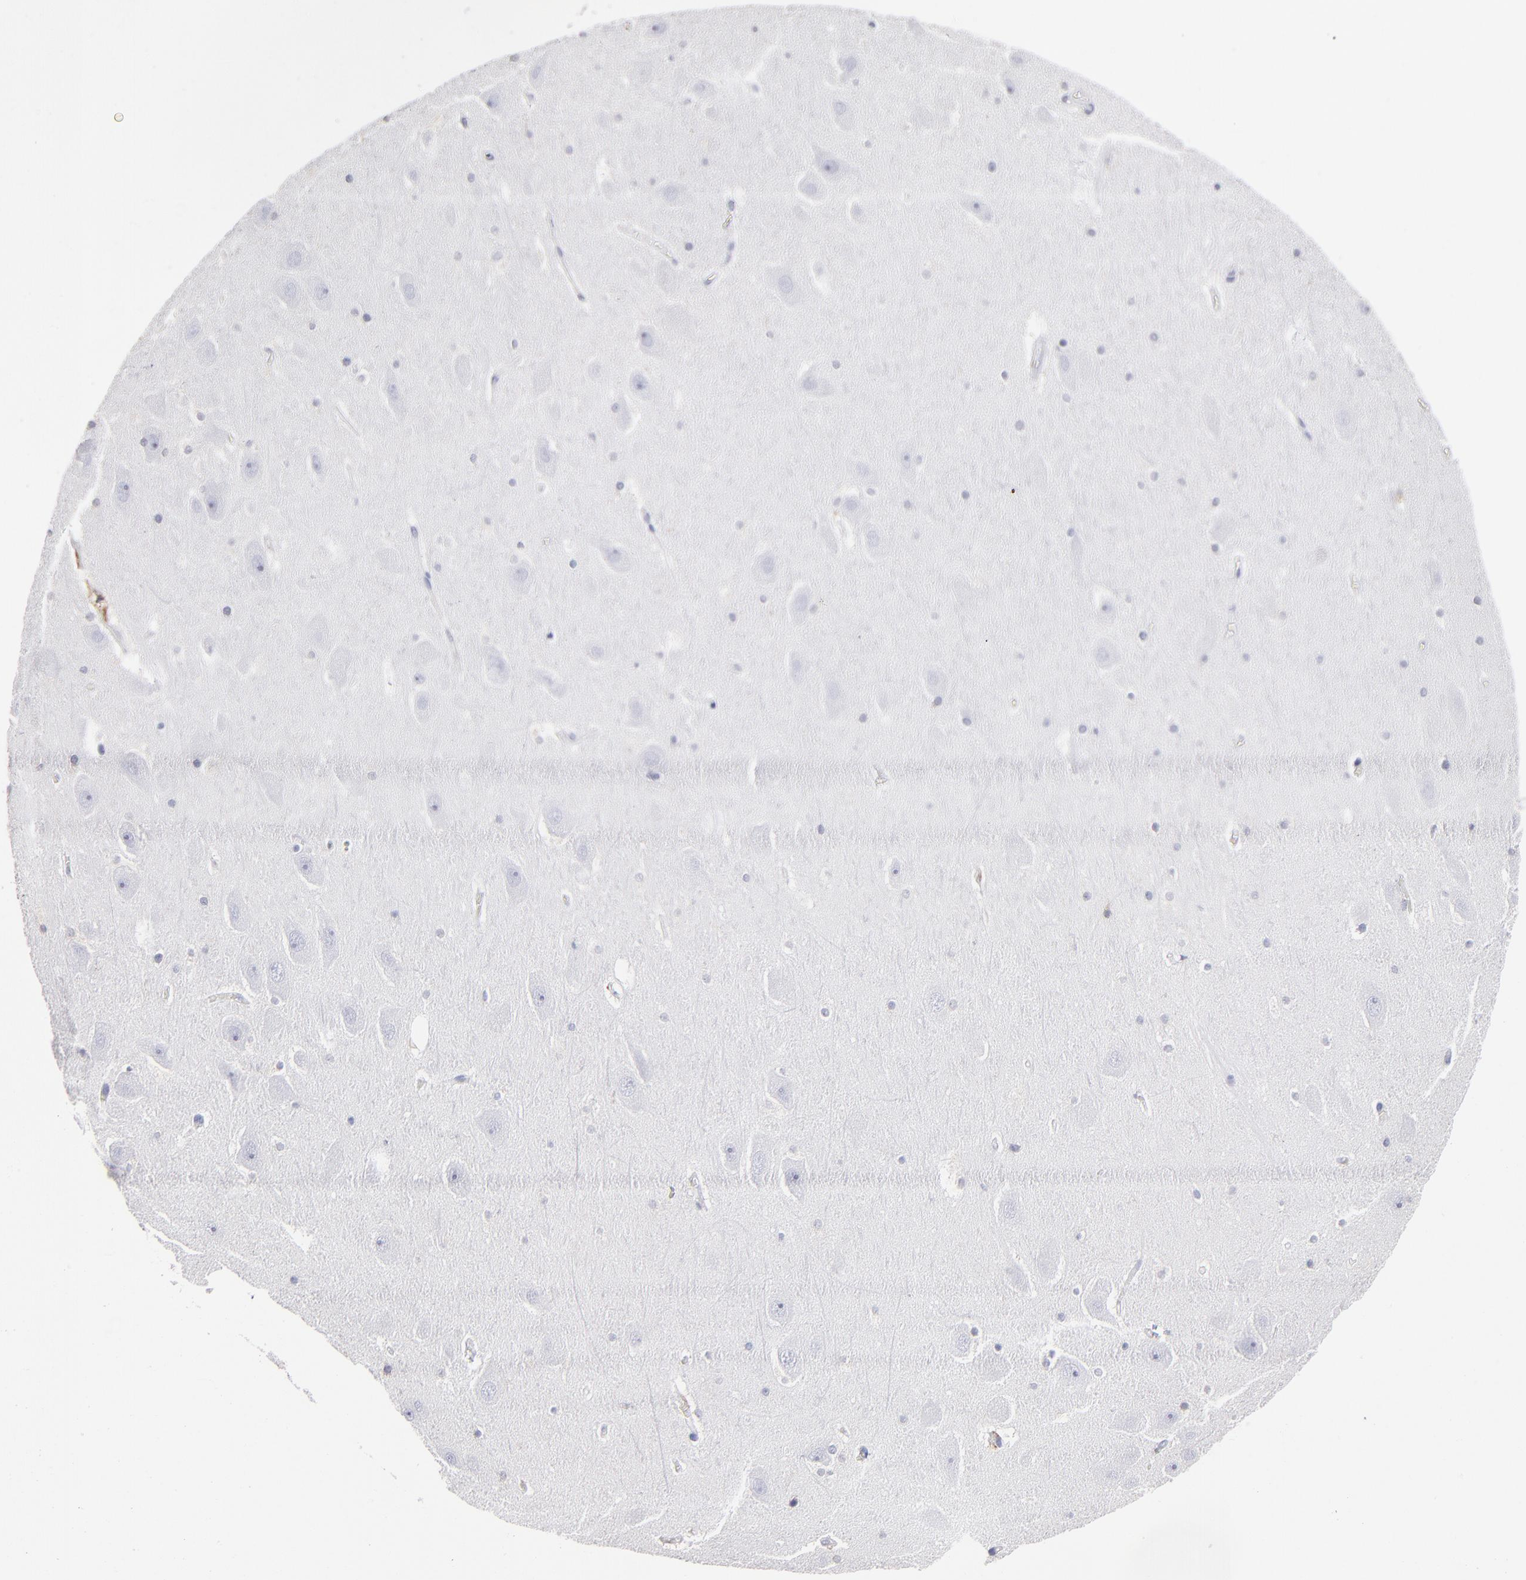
{"staining": {"intensity": "negative", "quantity": "none", "location": "none"}, "tissue": "hippocampus", "cell_type": "Glial cells", "image_type": "normal", "snomed": [{"axis": "morphology", "description": "Normal tissue, NOS"}, {"axis": "topography", "description": "Hippocampus"}], "caption": "DAB immunohistochemical staining of benign hippocampus displays no significant staining in glial cells. (Brightfield microscopy of DAB immunohistochemistry at high magnification).", "gene": "CD180", "patient": {"sex": "male", "age": 45}}